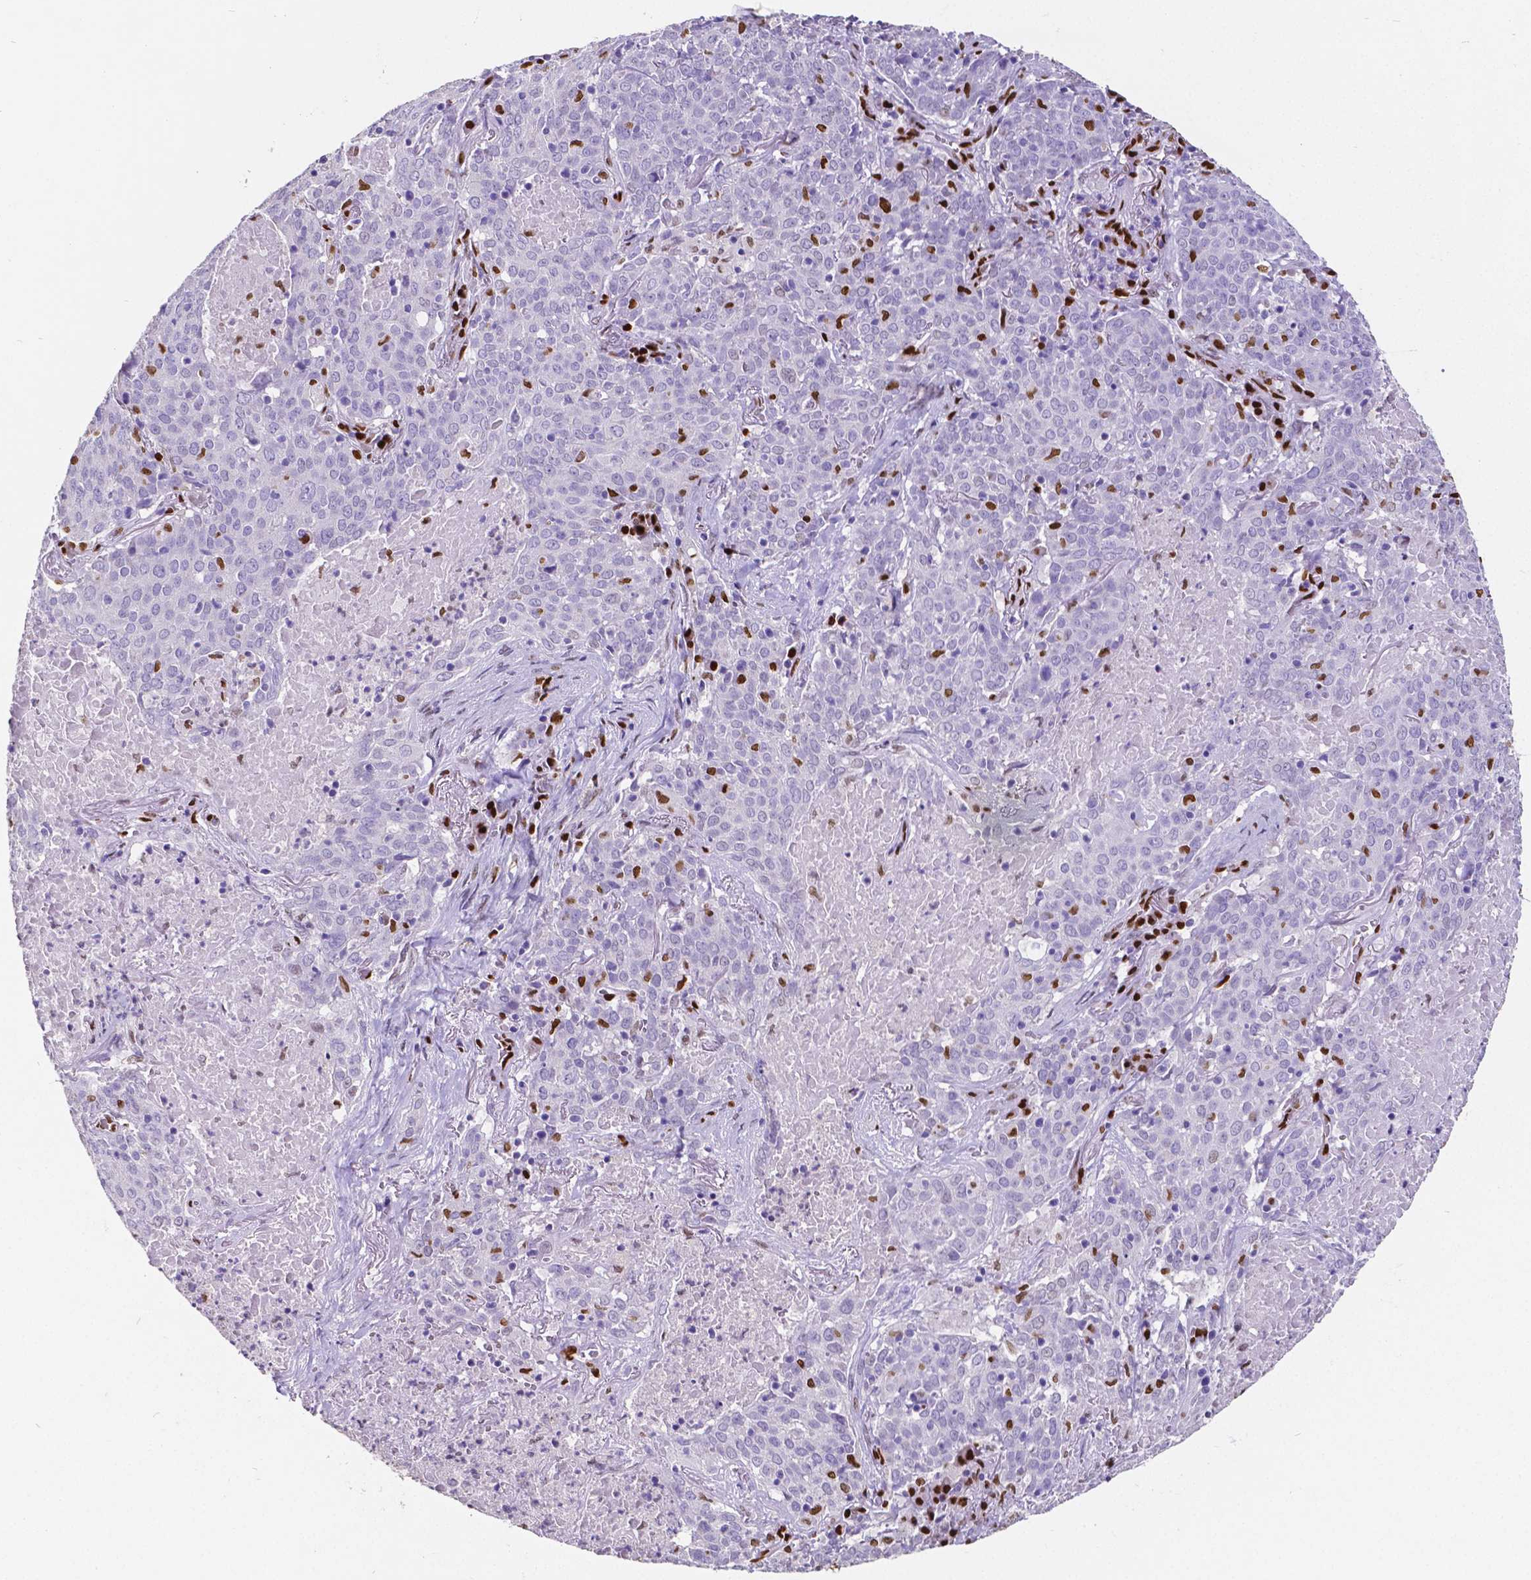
{"staining": {"intensity": "negative", "quantity": "none", "location": "none"}, "tissue": "lung cancer", "cell_type": "Tumor cells", "image_type": "cancer", "snomed": [{"axis": "morphology", "description": "Squamous cell carcinoma, NOS"}, {"axis": "topography", "description": "Lung"}], "caption": "A micrograph of human lung squamous cell carcinoma is negative for staining in tumor cells.", "gene": "MEF2C", "patient": {"sex": "male", "age": 82}}